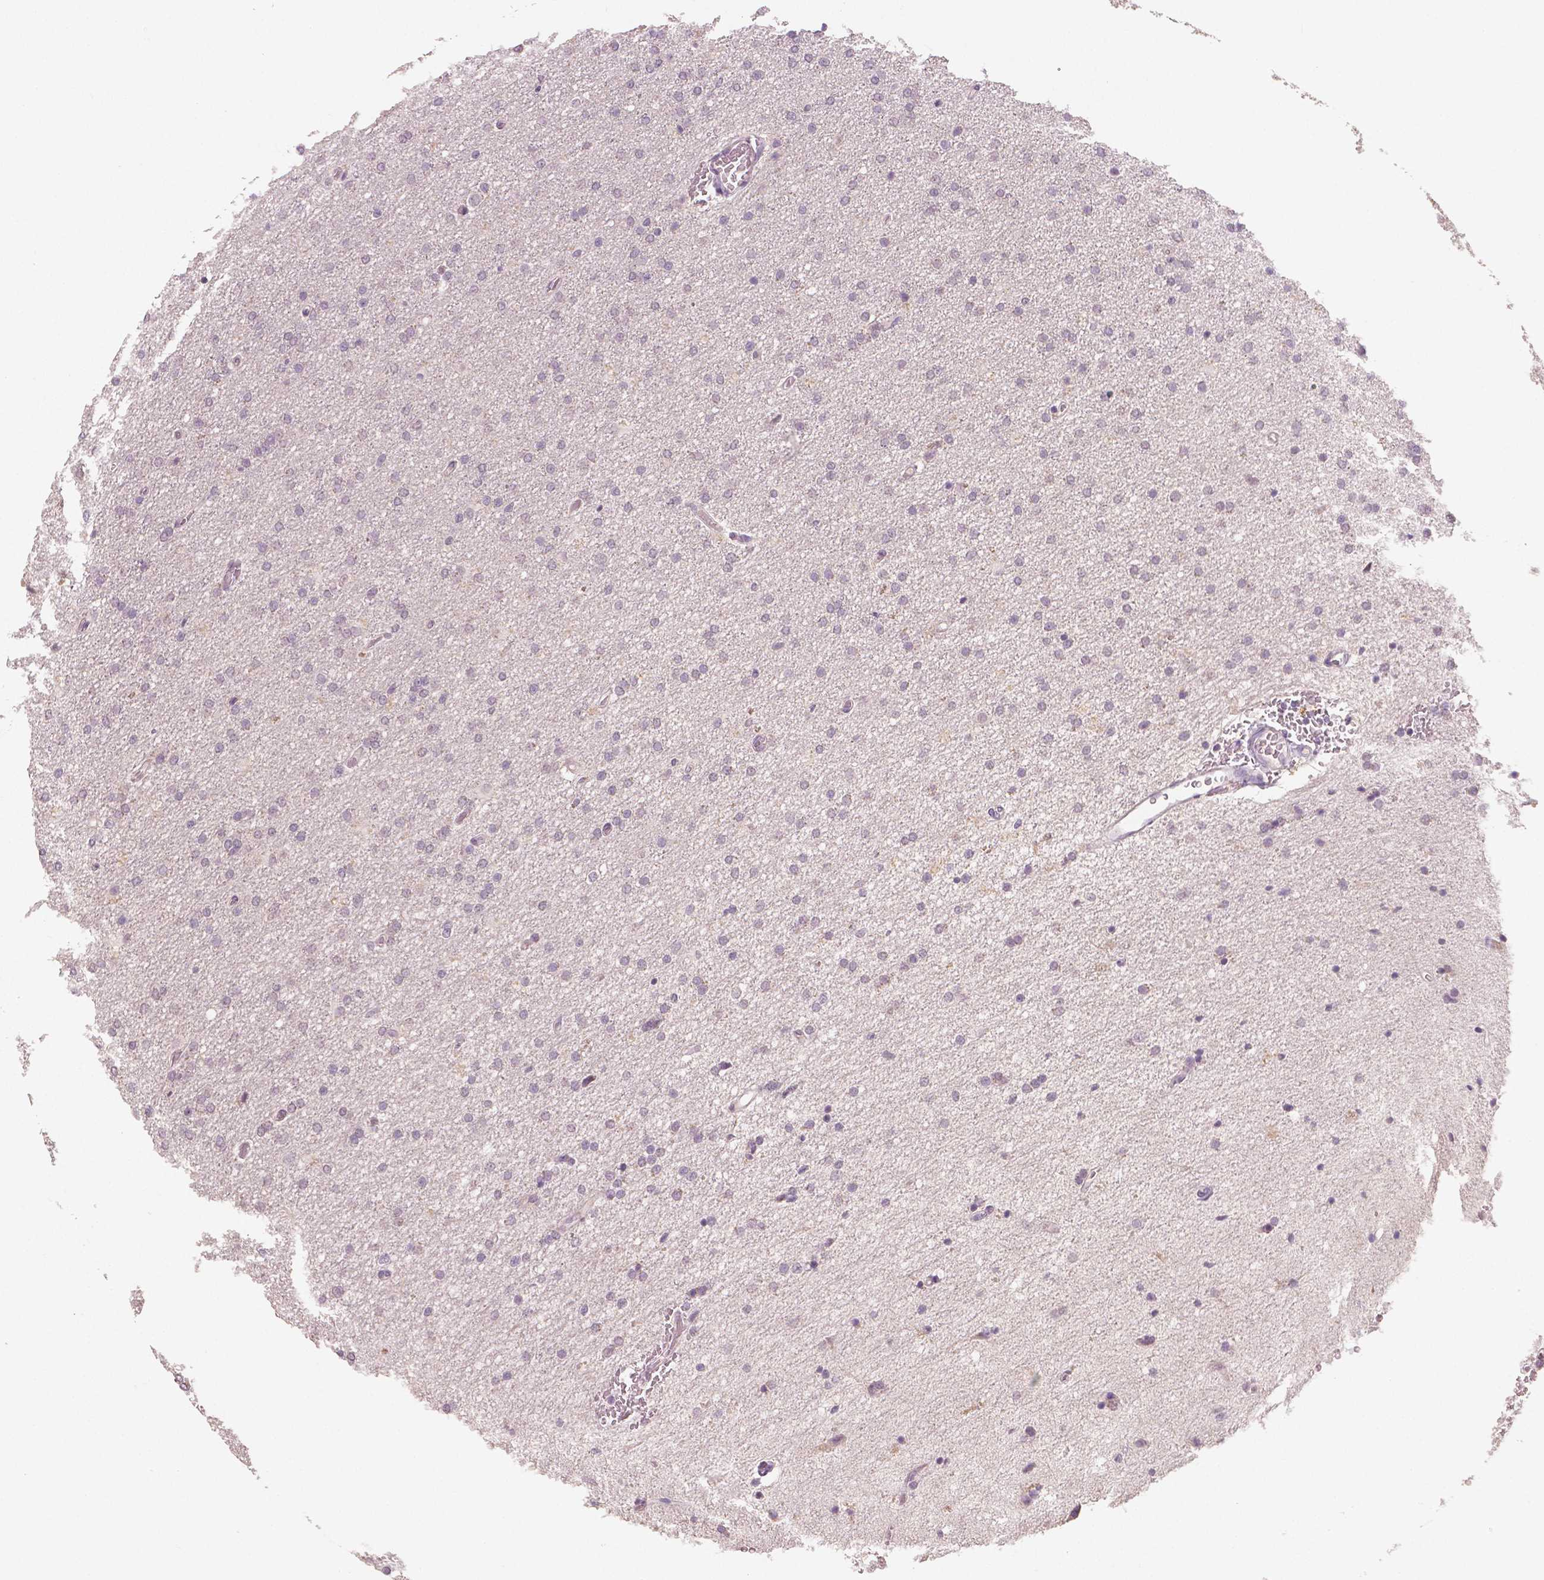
{"staining": {"intensity": "negative", "quantity": "none", "location": "none"}, "tissue": "glioma", "cell_type": "Tumor cells", "image_type": "cancer", "snomed": [{"axis": "morphology", "description": "Glioma, malignant, High grade"}, {"axis": "topography", "description": "Cerebral cortex"}], "caption": "A histopathology image of human malignant high-grade glioma is negative for staining in tumor cells.", "gene": "RNASE7", "patient": {"sex": "male", "age": 70}}